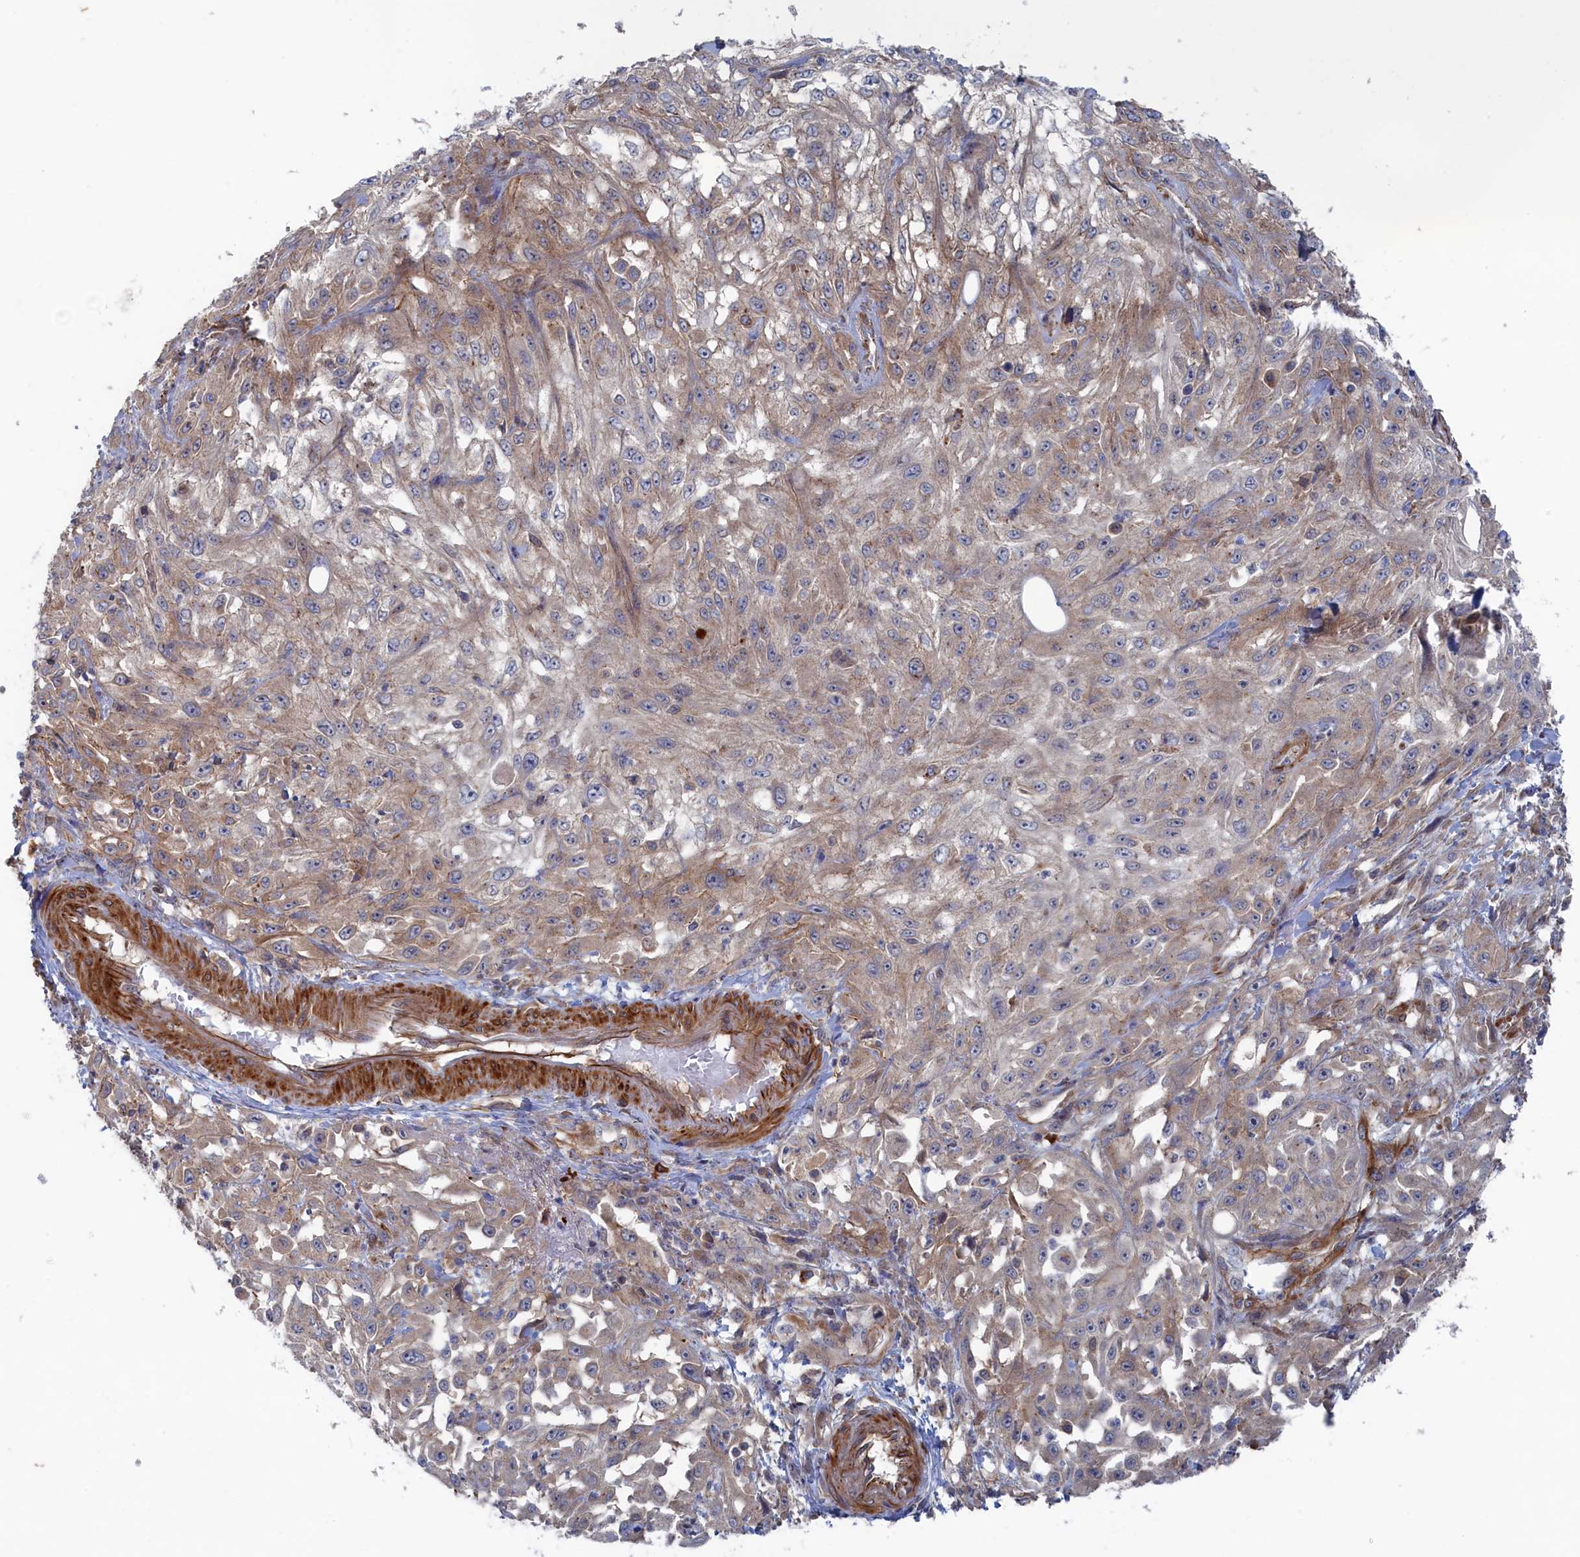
{"staining": {"intensity": "moderate", "quantity": "<25%", "location": "cytoplasmic/membranous"}, "tissue": "skin cancer", "cell_type": "Tumor cells", "image_type": "cancer", "snomed": [{"axis": "morphology", "description": "Squamous cell carcinoma, NOS"}, {"axis": "morphology", "description": "Squamous cell carcinoma, metastatic, NOS"}, {"axis": "topography", "description": "Skin"}, {"axis": "topography", "description": "Lymph node"}], "caption": "IHC staining of skin cancer (metastatic squamous cell carcinoma), which reveals low levels of moderate cytoplasmic/membranous positivity in about <25% of tumor cells indicating moderate cytoplasmic/membranous protein positivity. The staining was performed using DAB (brown) for protein detection and nuclei were counterstained in hematoxylin (blue).", "gene": "FILIP1L", "patient": {"sex": "male", "age": 75}}